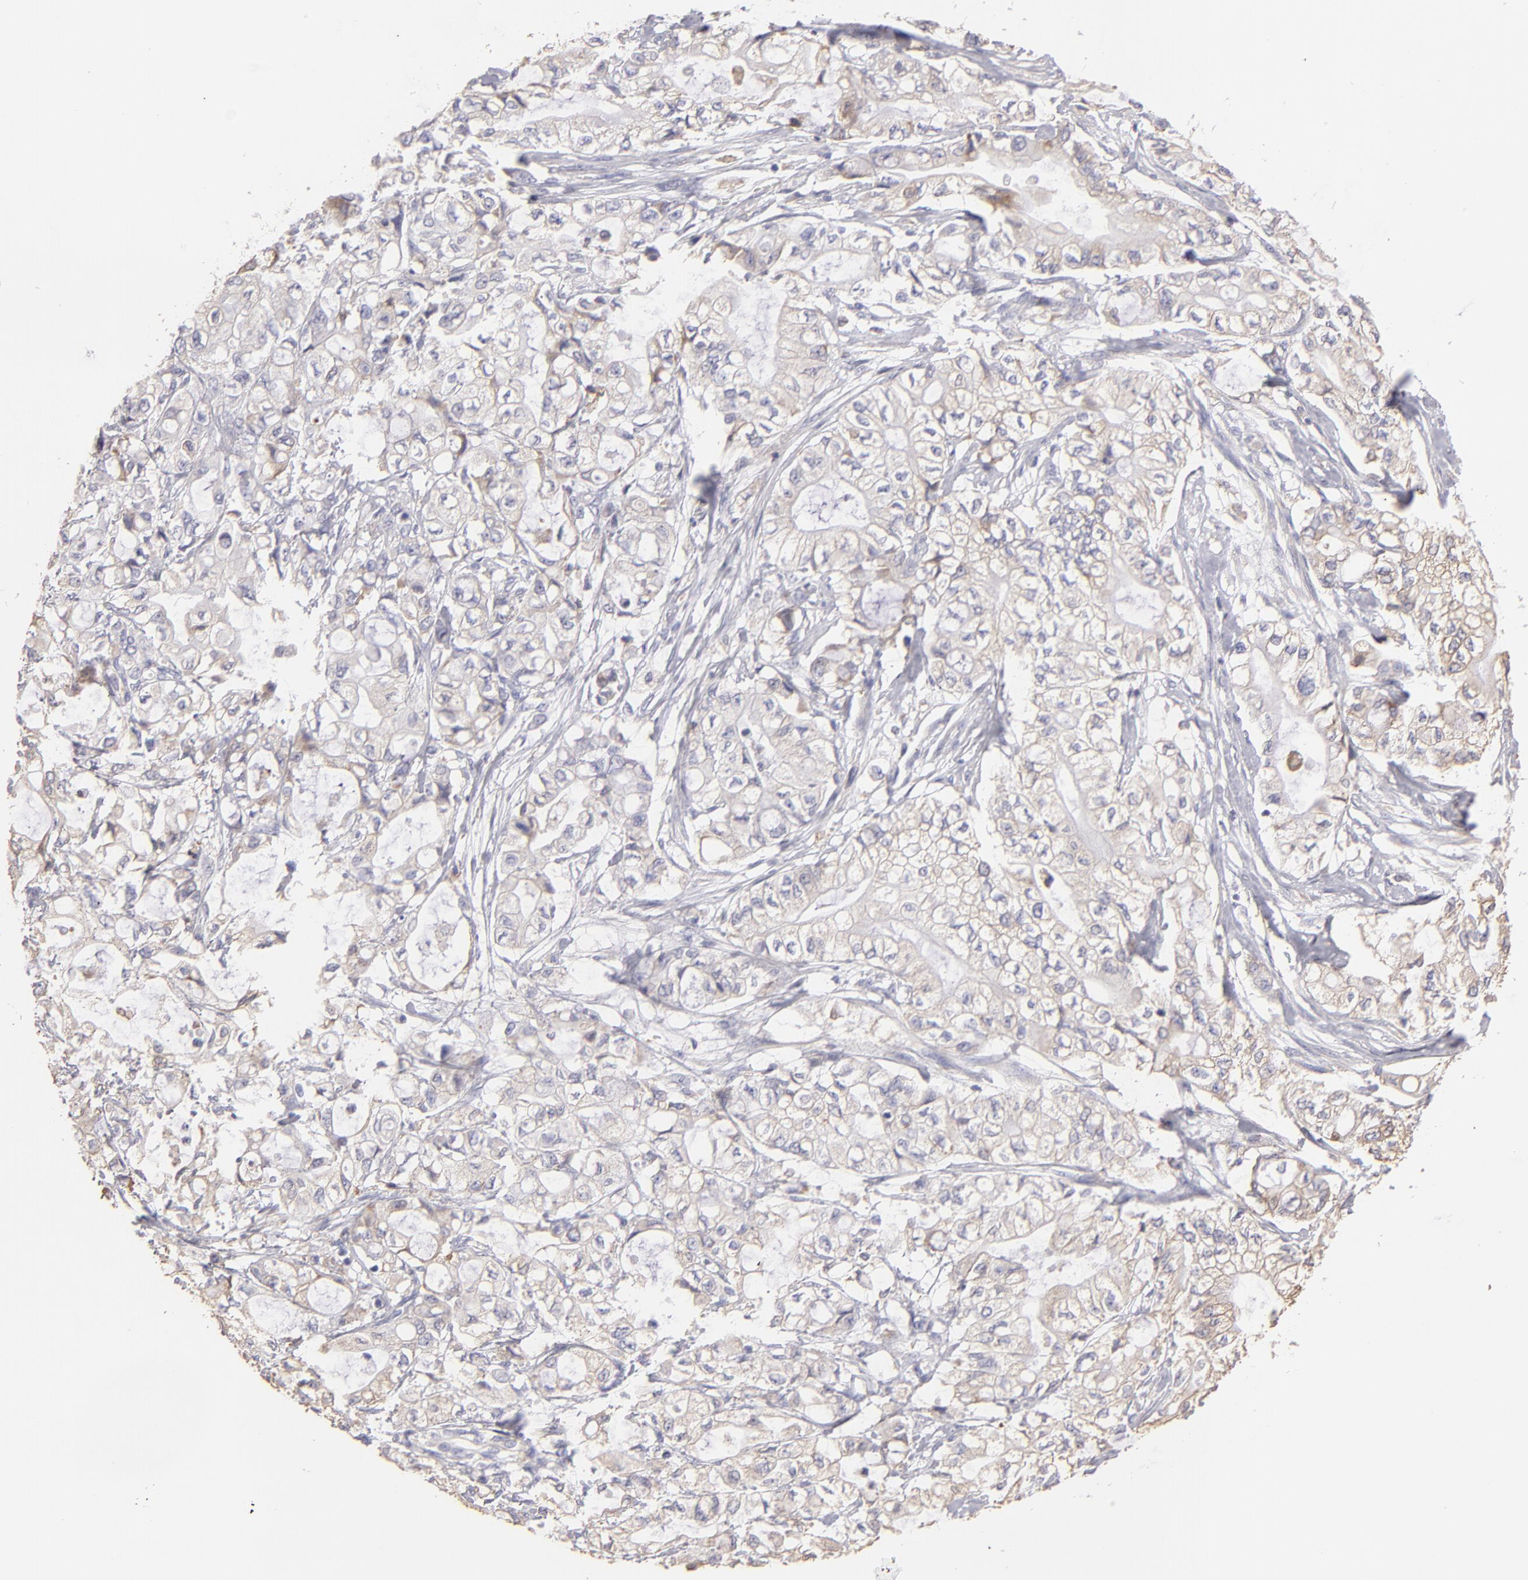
{"staining": {"intensity": "weak", "quantity": "<25%", "location": "cytoplasmic/membranous"}, "tissue": "pancreatic cancer", "cell_type": "Tumor cells", "image_type": "cancer", "snomed": [{"axis": "morphology", "description": "Adenocarcinoma, NOS"}, {"axis": "topography", "description": "Pancreas"}], "caption": "Tumor cells are negative for brown protein staining in pancreatic adenocarcinoma.", "gene": "CALR", "patient": {"sex": "male", "age": 79}}